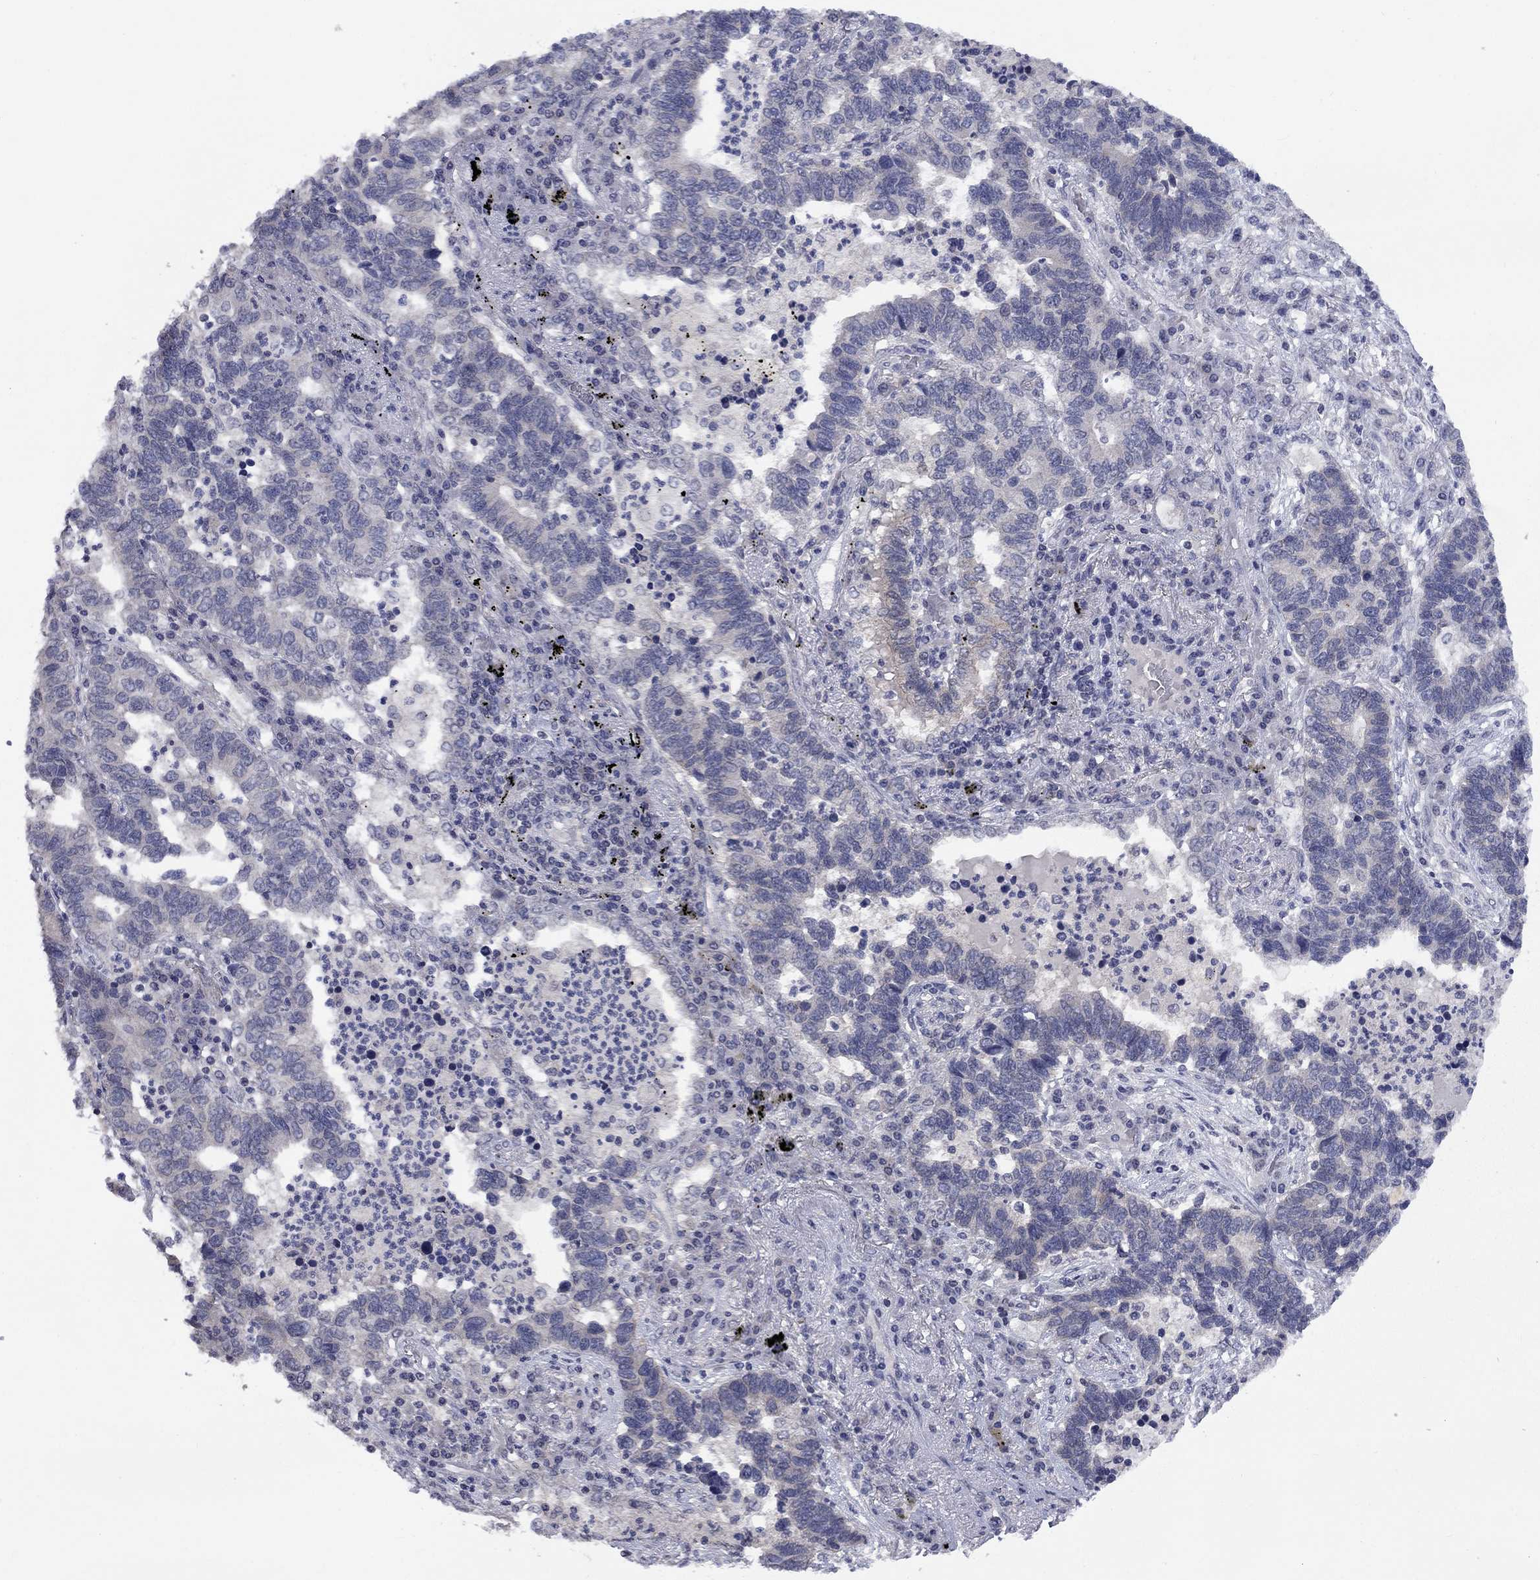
{"staining": {"intensity": "negative", "quantity": "none", "location": "none"}, "tissue": "lung cancer", "cell_type": "Tumor cells", "image_type": "cancer", "snomed": [{"axis": "morphology", "description": "Adenocarcinoma, NOS"}, {"axis": "topography", "description": "Lung"}], "caption": "This micrograph is of lung adenocarcinoma stained with immunohistochemistry (IHC) to label a protein in brown with the nuclei are counter-stained blue. There is no positivity in tumor cells.", "gene": "SPATA33", "patient": {"sex": "female", "age": 57}}